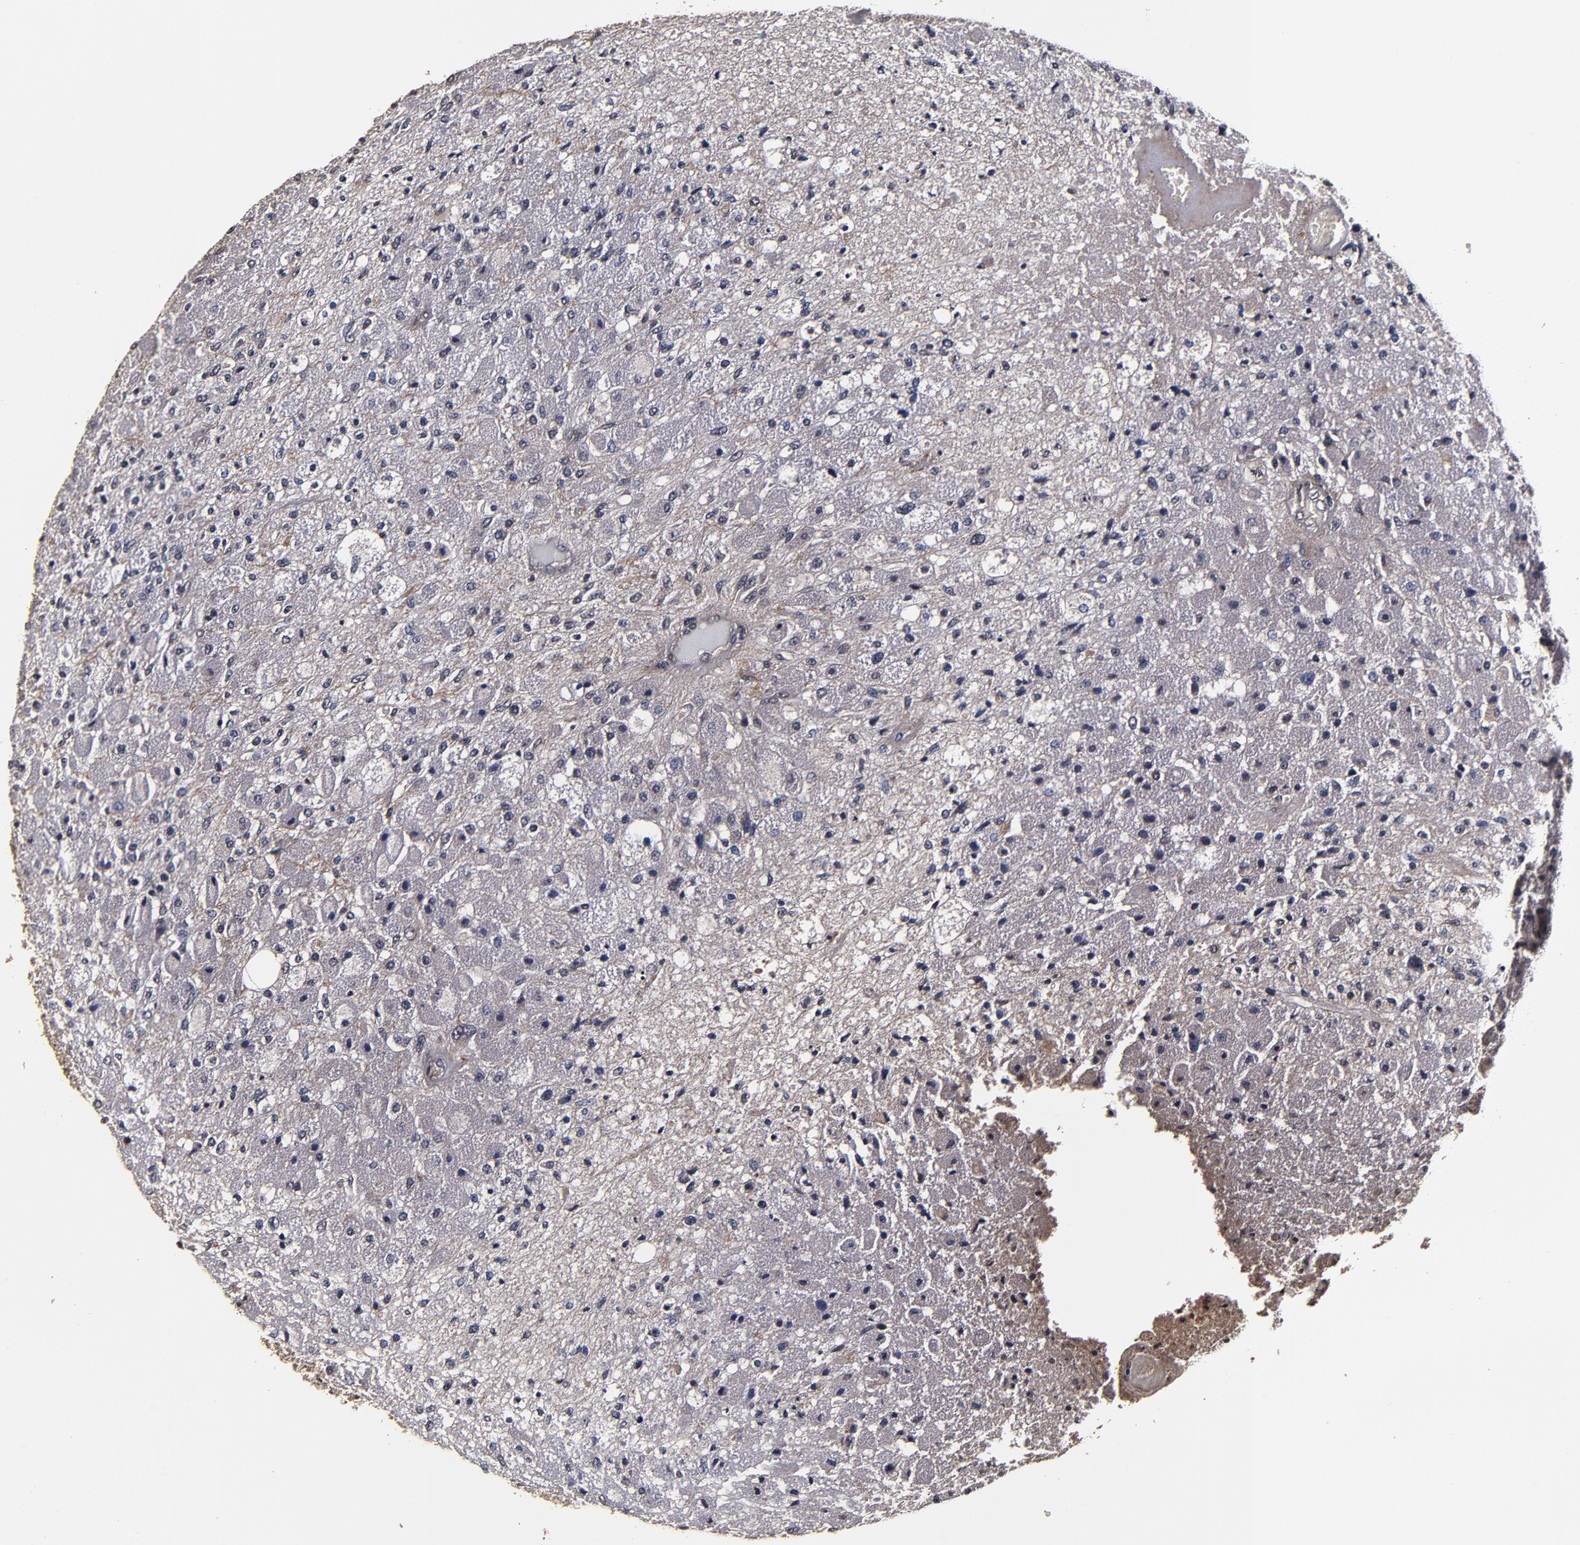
{"staining": {"intensity": "weak", "quantity": "<25%", "location": "cytoplasmic/membranous"}, "tissue": "glioma", "cell_type": "Tumor cells", "image_type": "cancer", "snomed": [{"axis": "morphology", "description": "Normal tissue, NOS"}, {"axis": "morphology", "description": "Glioma, malignant, High grade"}, {"axis": "topography", "description": "Cerebral cortex"}], "caption": "IHC of human glioma demonstrates no positivity in tumor cells.", "gene": "MMP15", "patient": {"sex": "male", "age": 77}}